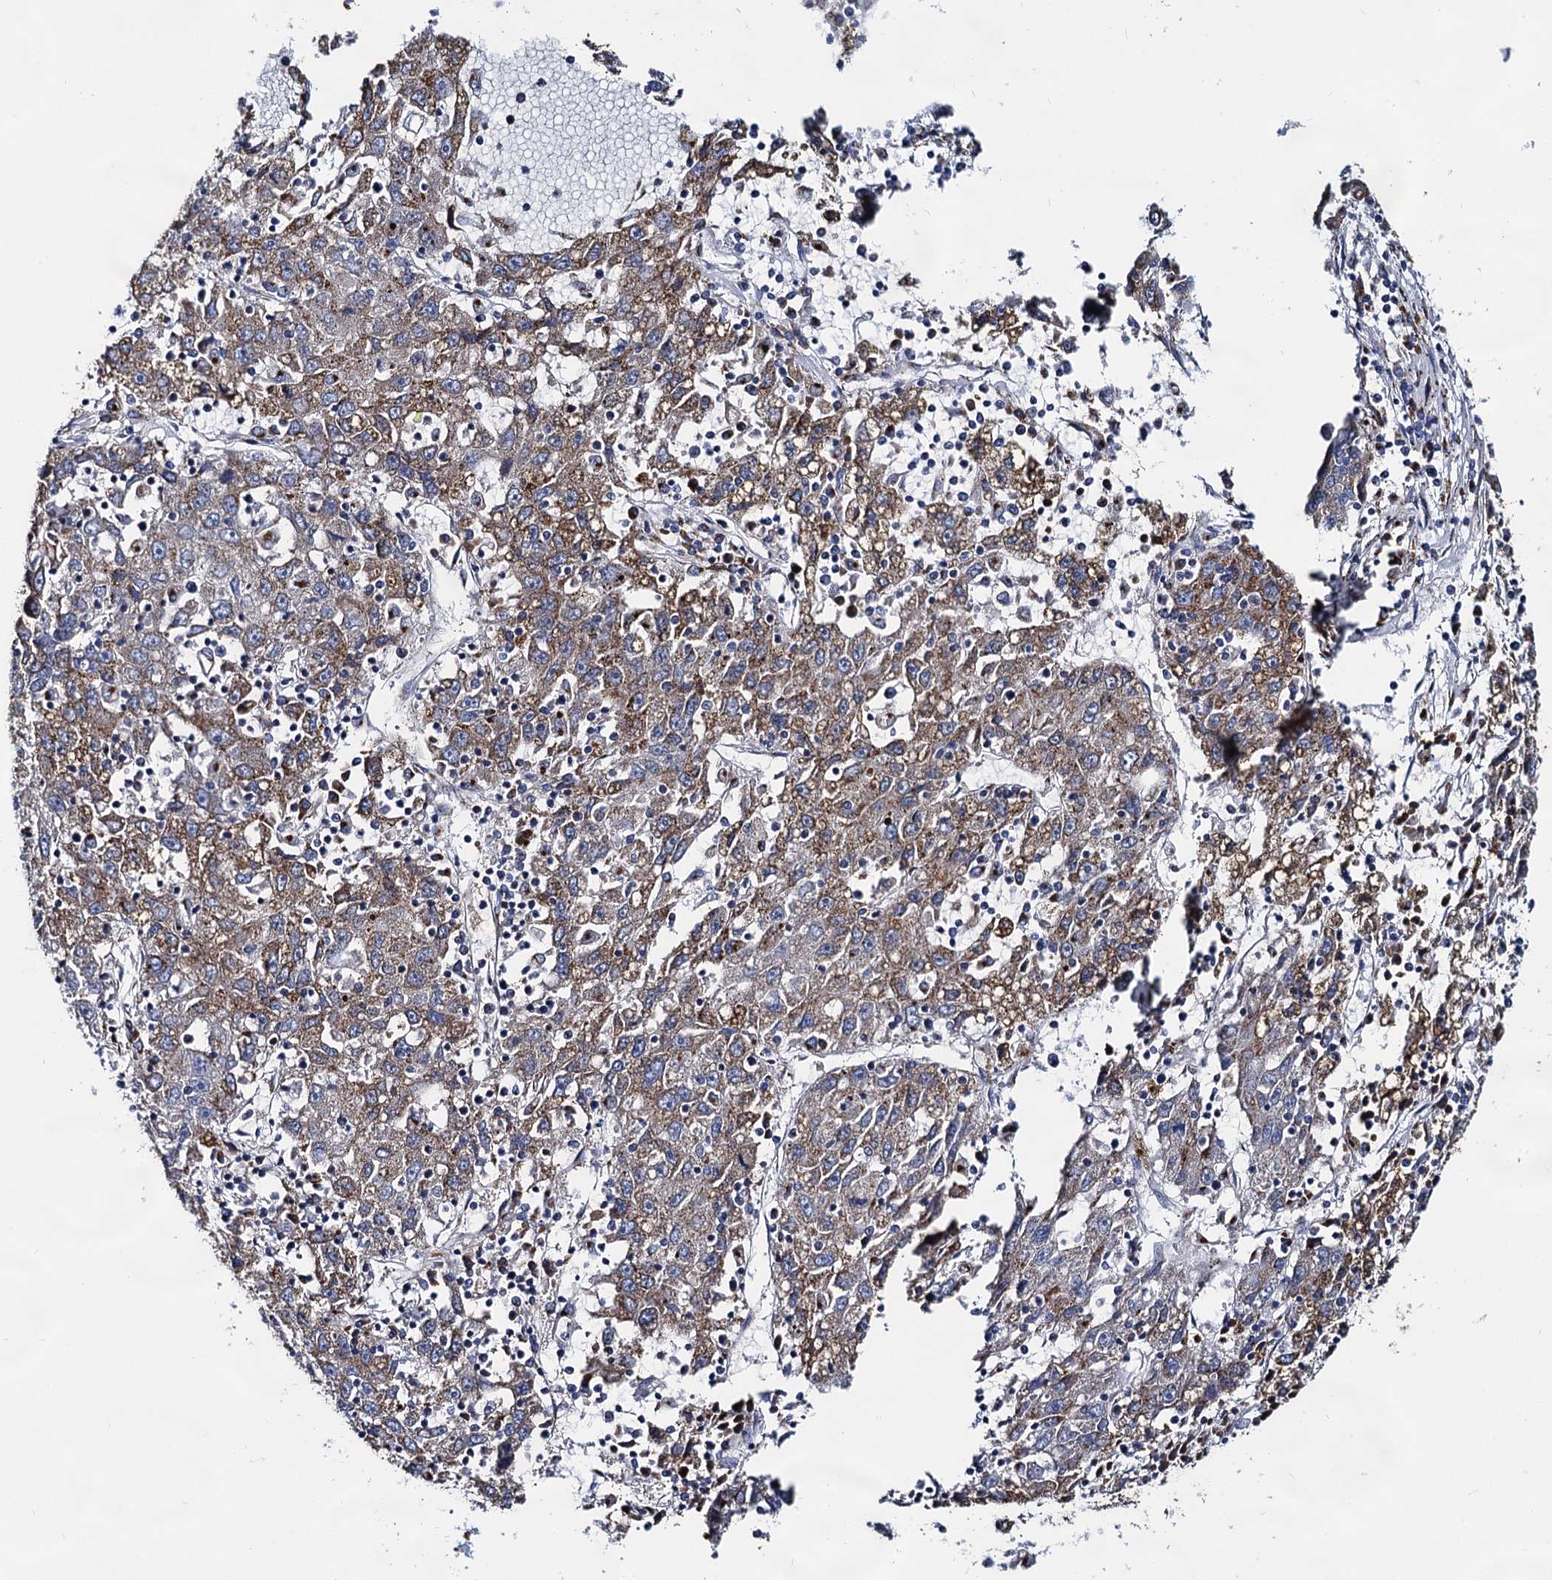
{"staining": {"intensity": "moderate", "quantity": ">75%", "location": "cytoplasmic/membranous"}, "tissue": "liver cancer", "cell_type": "Tumor cells", "image_type": "cancer", "snomed": [{"axis": "morphology", "description": "Carcinoma, Hepatocellular, NOS"}, {"axis": "topography", "description": "Liver"}], "caption": "Immunohistochemistry (DAB) staining of human hepatocellular carcinoma (liver) demonstrates moderate cytoplasmic/membranous protein staining in about >75% of tumor cells.", "gene": "TM9SF3", "patient": {"sex": "male", "age": 49}}